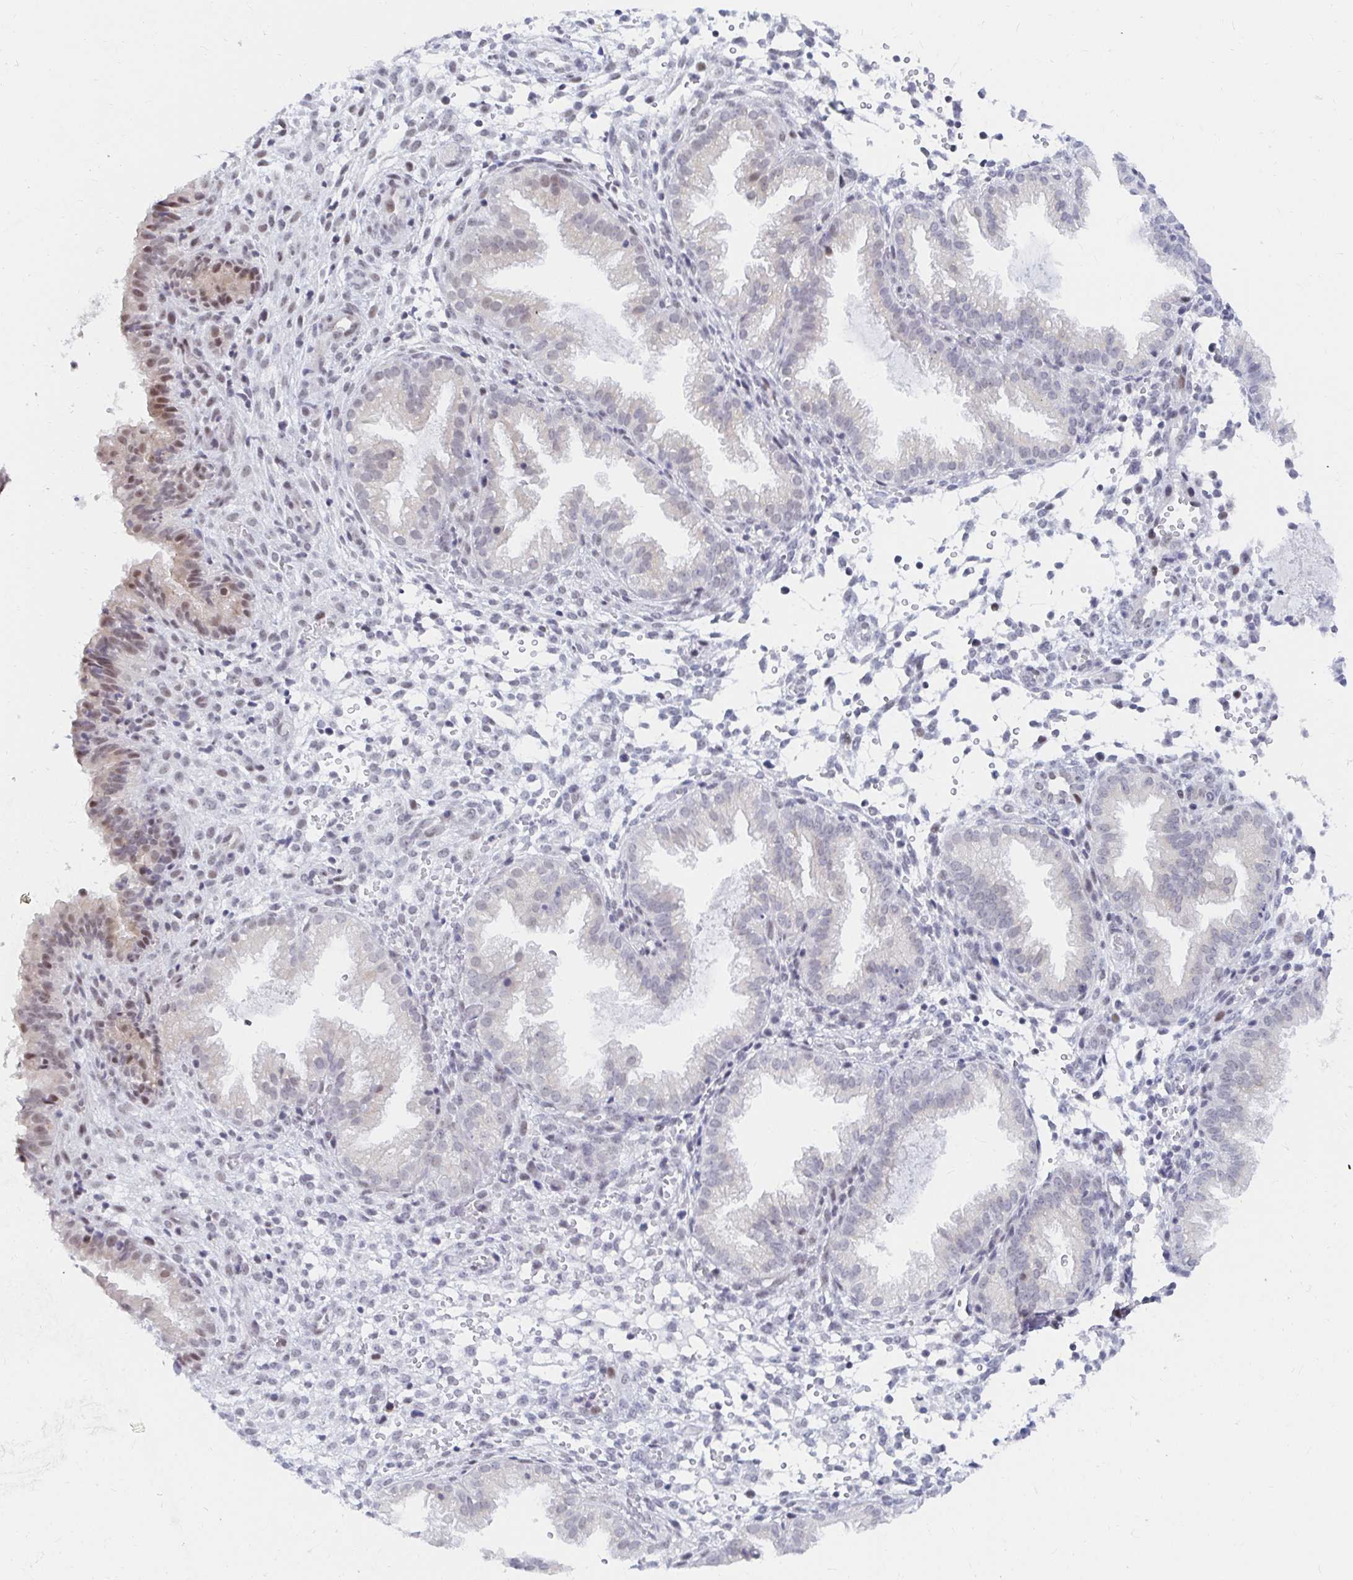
{"staining": {"intensity": "negative", "quantity": "none", "location": "none"}, "tissue": "endometrium", "cell_type": "Cells in endometrial stroma", "image_type": "normal", "snomed": [{"axis": "morphology", "description": "Normal tissue, NOS"}, {"axis": "topography", "description": "Endometrium"}], "caption": "This is an immunohistochemistry (IHC) micrograph of unremarkable endometrium. There is no positivity in cells in endometrial stroma.", "gene": "COL28A1", "patient": {"sex": "female", "age": 33}}